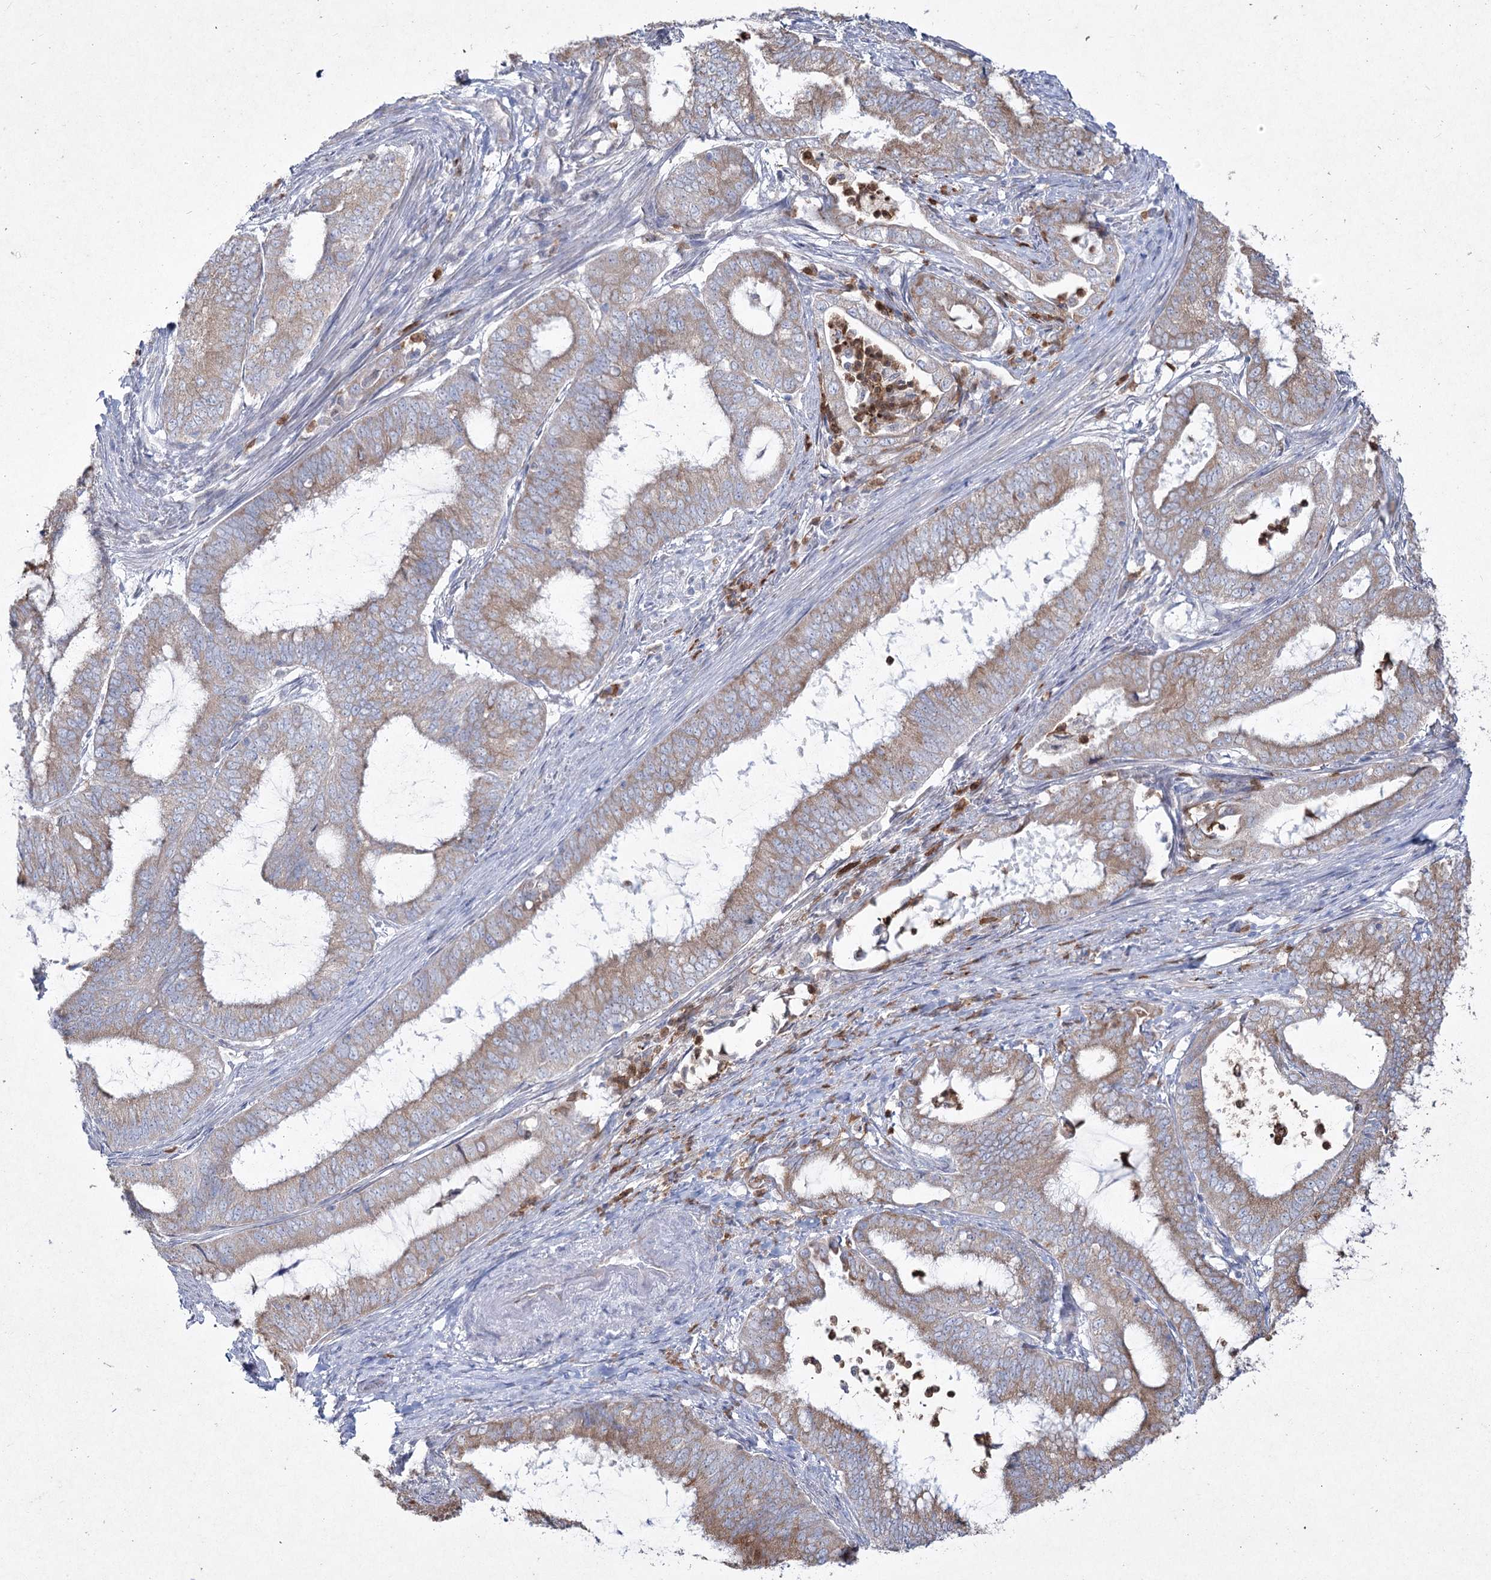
{"staining": {"intensity": "moderate", "quantity": "25%-75%", "location": "cytoplasmic/membranous"}, "tissue": "endometrial cancer", "cell_type": "Tumor cells", "image_type": "cancer", "snomed": [{"axis": "morphology", "description": "Adenocarcinoma, NOS"}, {"axis": "topography", "description": "Endometrium"}], "caption": "About 25%-75% of tumor cells in endometrial adenocarcinoma show moderate cytoplasmic/membranous protein positivity as visualized by brown immunohistochemical staining.", "gene": "NIPAL4", "patient": {"sex": "female", "age": 51}}